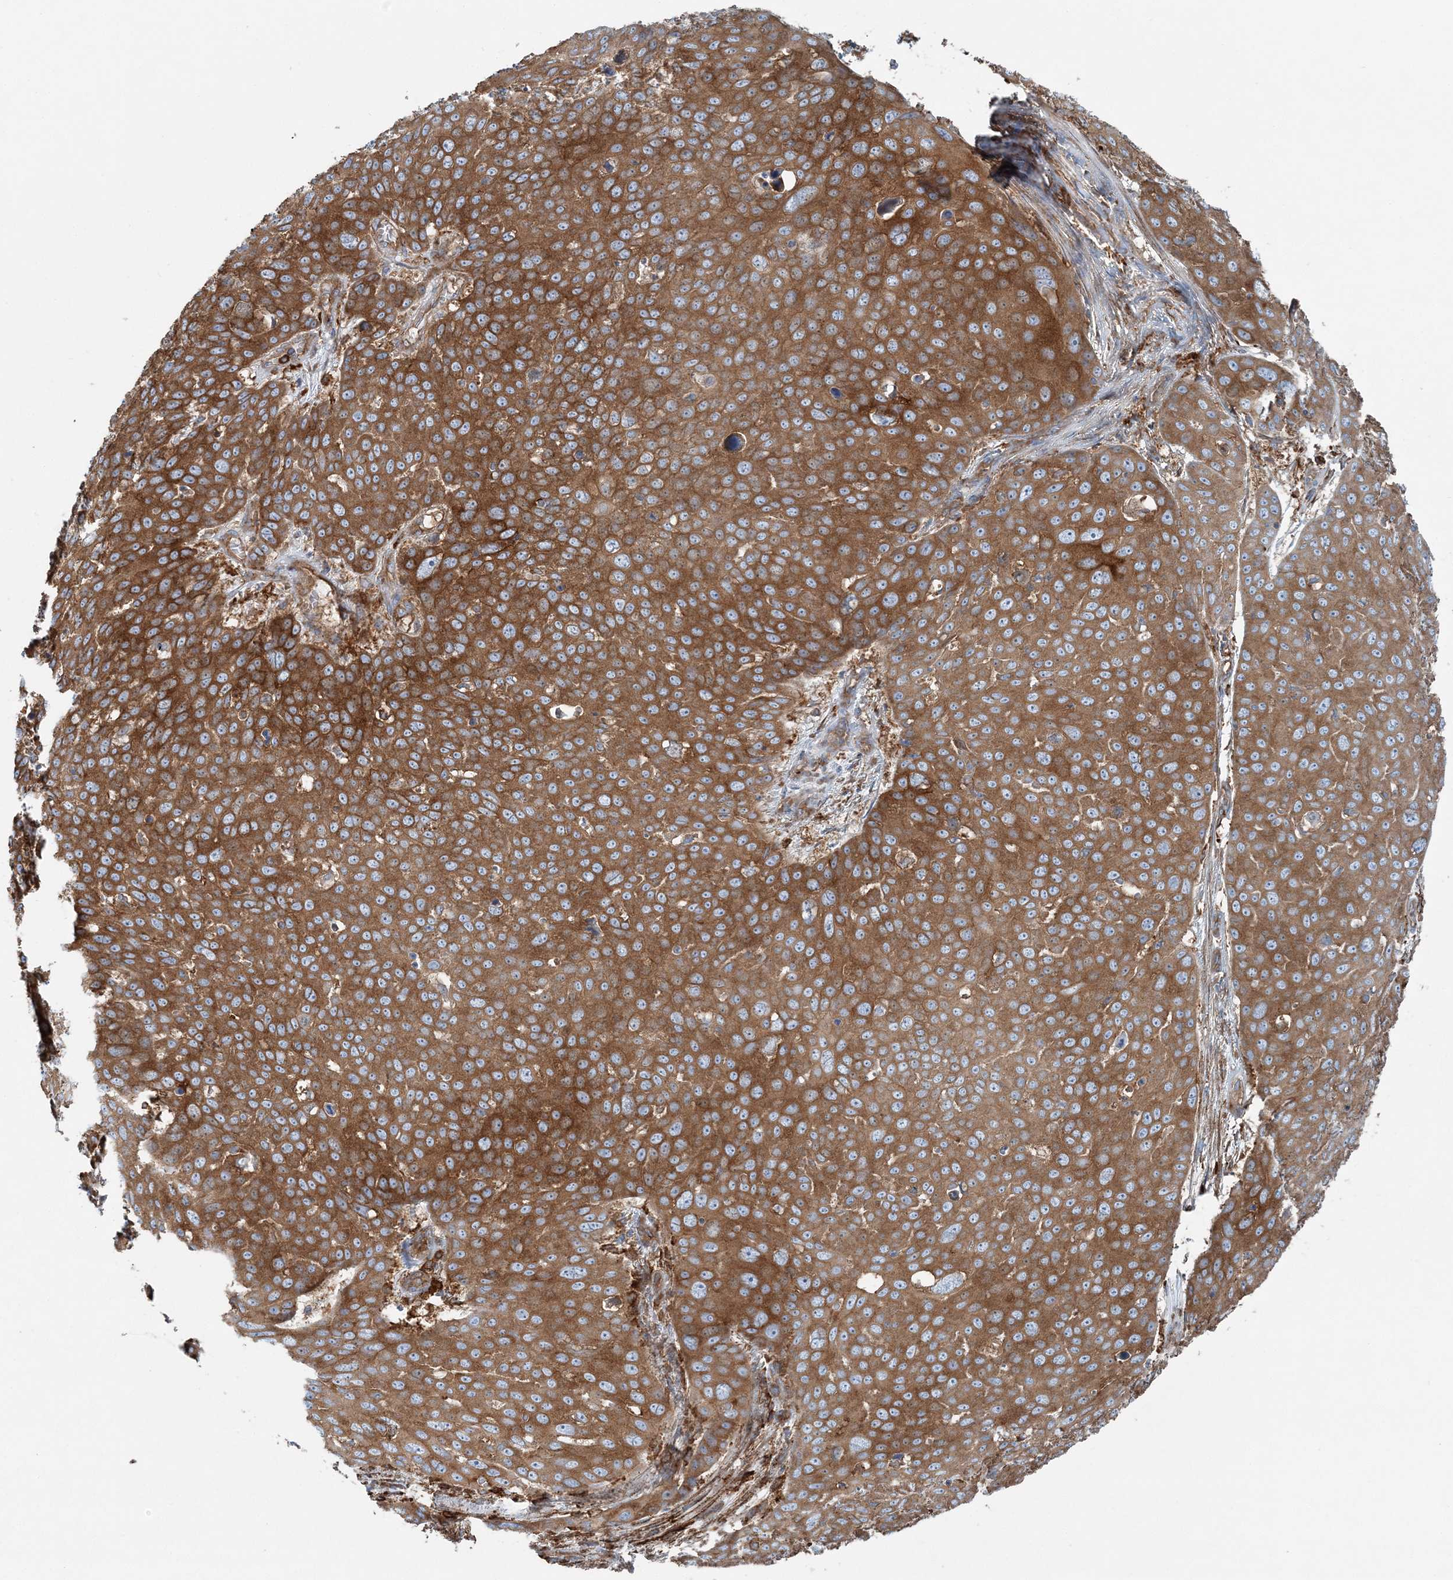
{"staining": {"intensity": "strong", "quantity": ">75%", "location": "cytoplasmic/membranous"}, "tissue": "skin cancer", "cell_type": "Tumor cells", "image_type": "cancer", "snomed": [{"axis": "morphology", "description": "Squamous cell carcinoma, NOS"}, {"axis": "topography", "description": "Skin"}], "caption": "Immunohistochemistry (IHC) of skin squamous cell carcinoma shows high levels of strong cytoplasmic/membranous expression in approximately >75% of tumor cells.", "gene": "SNX2", "patient": {"sex": "male", "age": 71}}